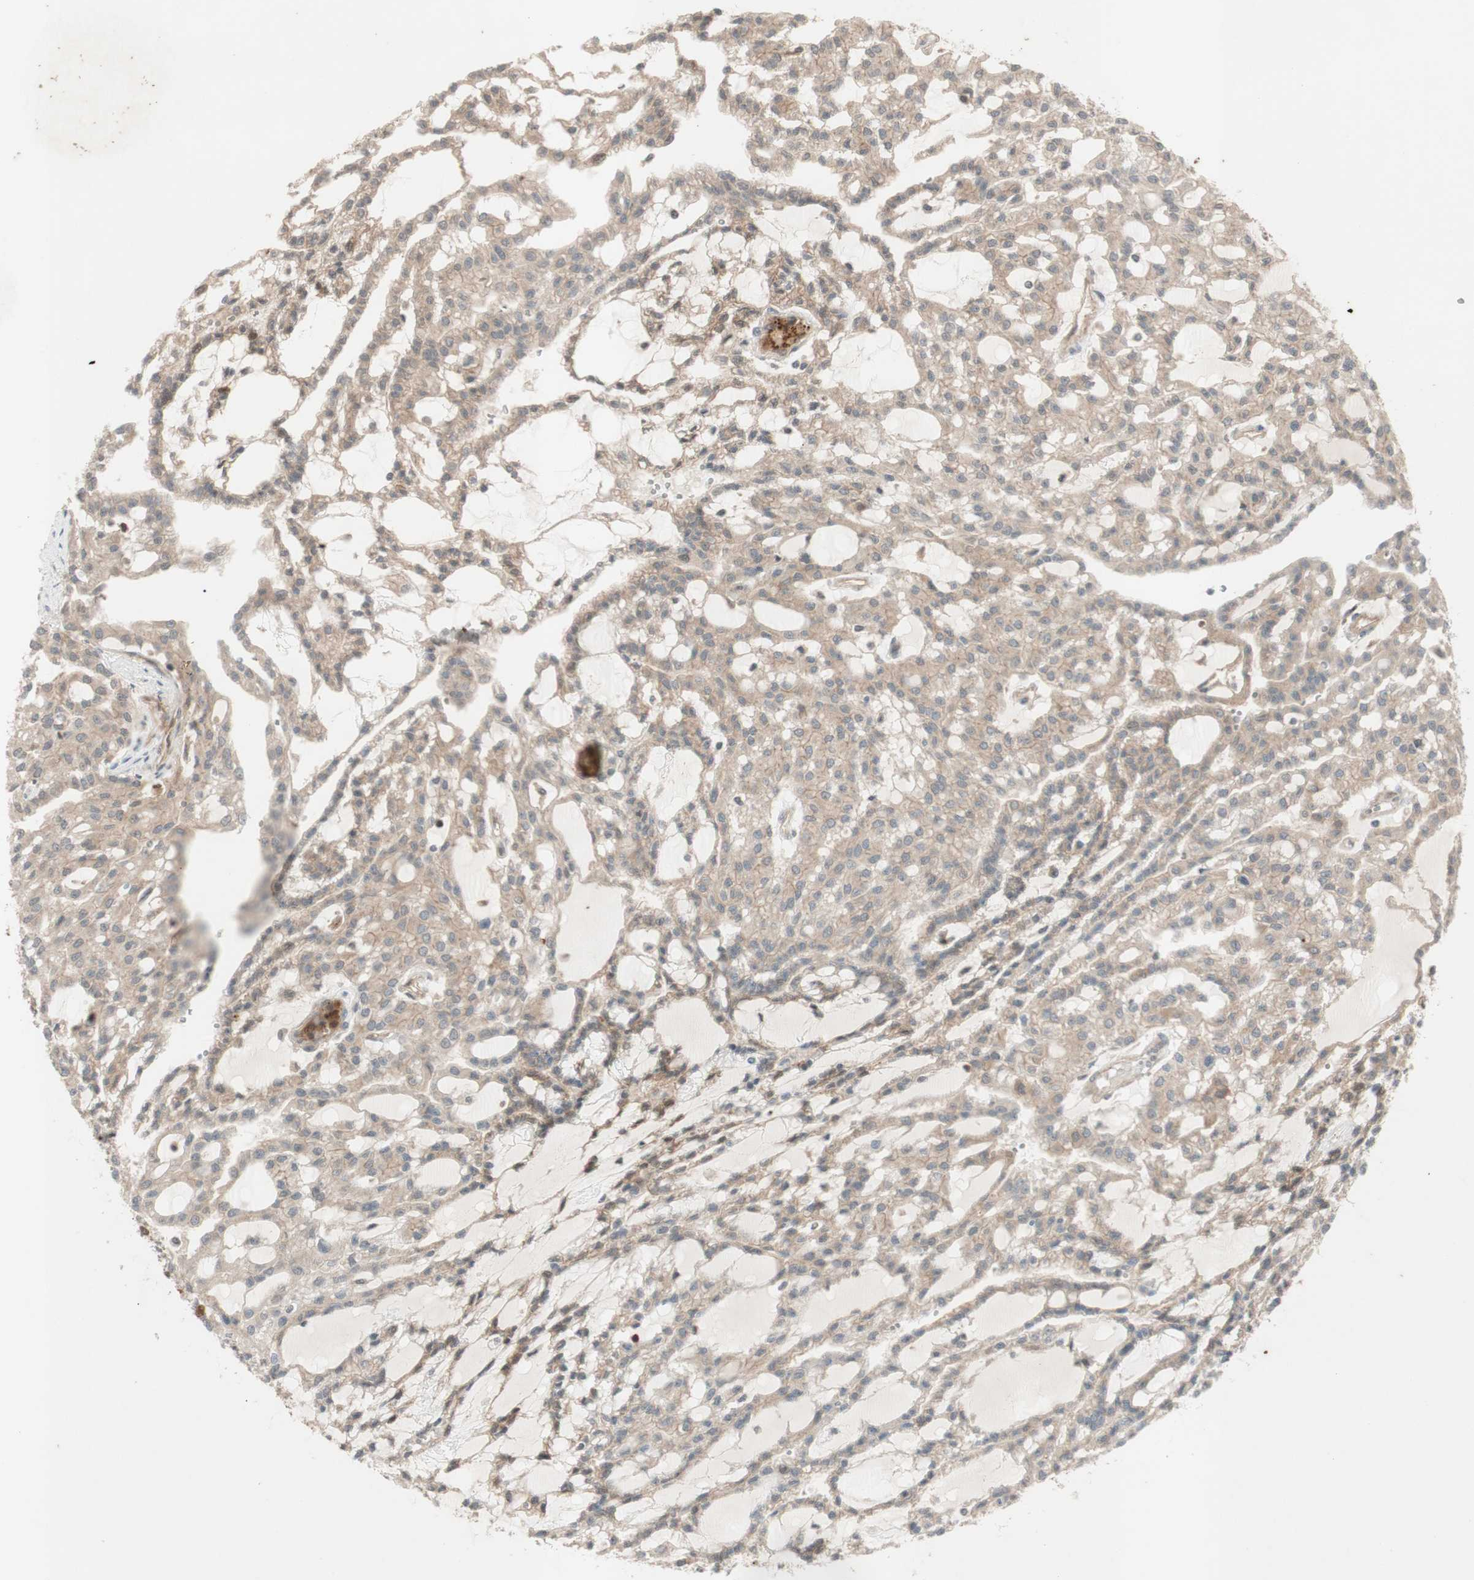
{"staining": {"intensity": "weak", "quantity": ">75%", "location": "cytoplasmic/membranous"}, "tissue": "renal cancer", "cell_type": "Tumor cells", "image_type": "cancer", "snomed": [{"axis": "morphology", "description": "Adenocarcinoma, NOS"}, {"axis": "topography", "description": "Kidney"}], "caption": "Renal cancer stained for a protein (brown) displays weak cytoplasmic/membranous positive staining in about >75% of tumor cells.", "gene": "EPHA8", "patient": {"sex": "male", "age": 63}}